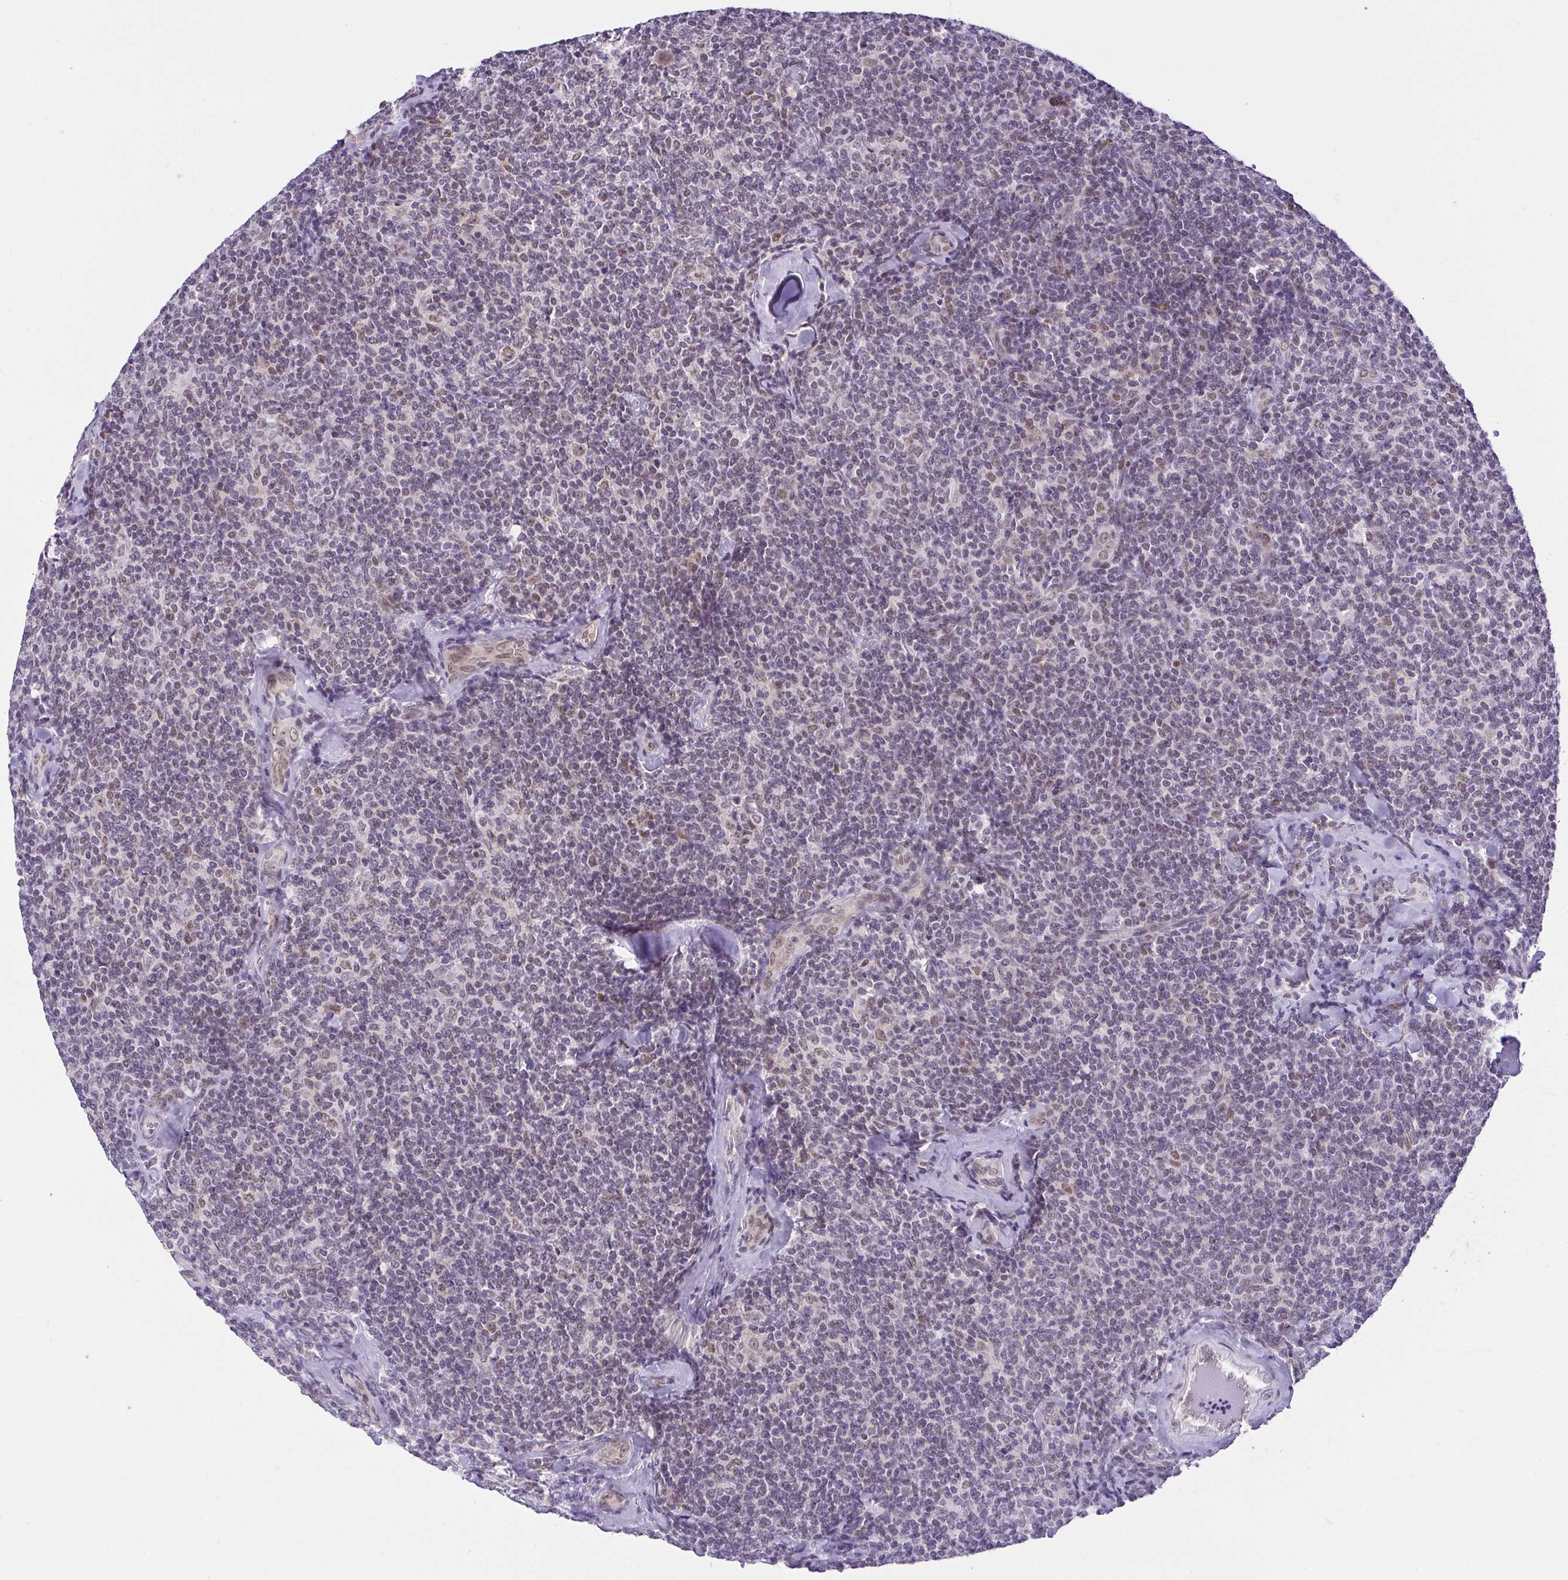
{"staining": {"intensity": "weak", "quantity": "<25%", "location": "nuclear"}, "tissue": "lymphoma", "cell_type": "Tumor cells", "image_type": "cancer", "snomed": [{"axis": "morphology", "description": "Malignant lymphoma, non-Hodgkin's type, Low grade"}, {"axis": "topography", "description": "Lymph node"}], "caption": "The histopathology image displays no significant expression in tumor cells of malignant lymphoma, non-Hodgkin's type (low-grade).", "gene": "RBM3", "patient": {"sex": "female", "age": 56}}